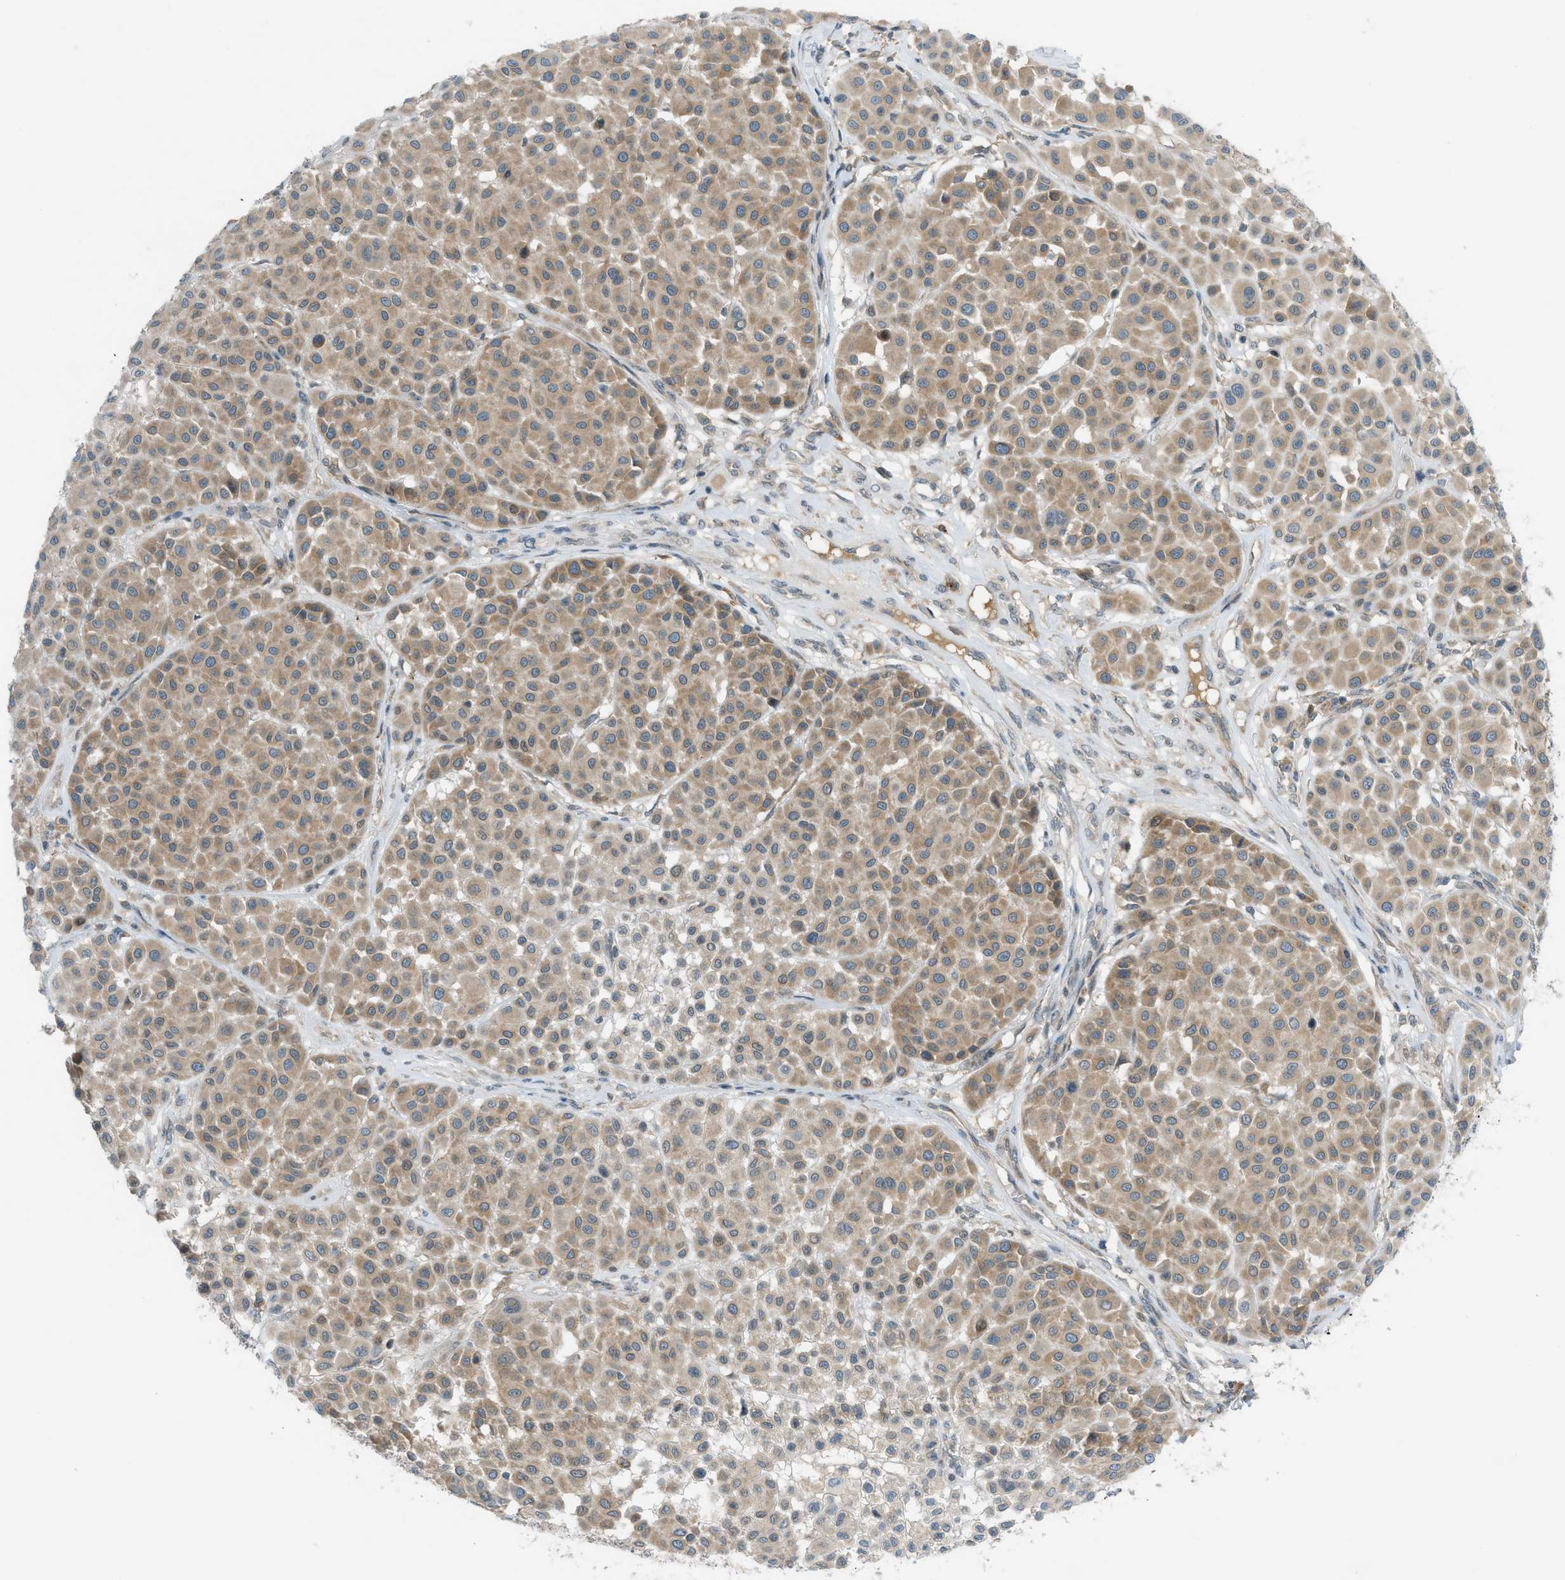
{"staining": {"intensity": "weak", "quantity": ">75%", "location": "cytoplasmic/membranous"}, "tissue": "melanoma", "cell_type": "Tumor cells", "image_type": "cancer", "snomed": [{"axis": "morphology", "description": "Malignant melanoma, Metastatic site"}, {"axis": "topography", "description": "Soft tissue"}], "caption": "IHC of human malignant melanoma (metastatic site) demonstrates low levels of weak cytoplasmic/membranous staining in about >75% of tumor cells.", "gene": "DYRK1A", "patient": {"sex": "male", "age": 41}}